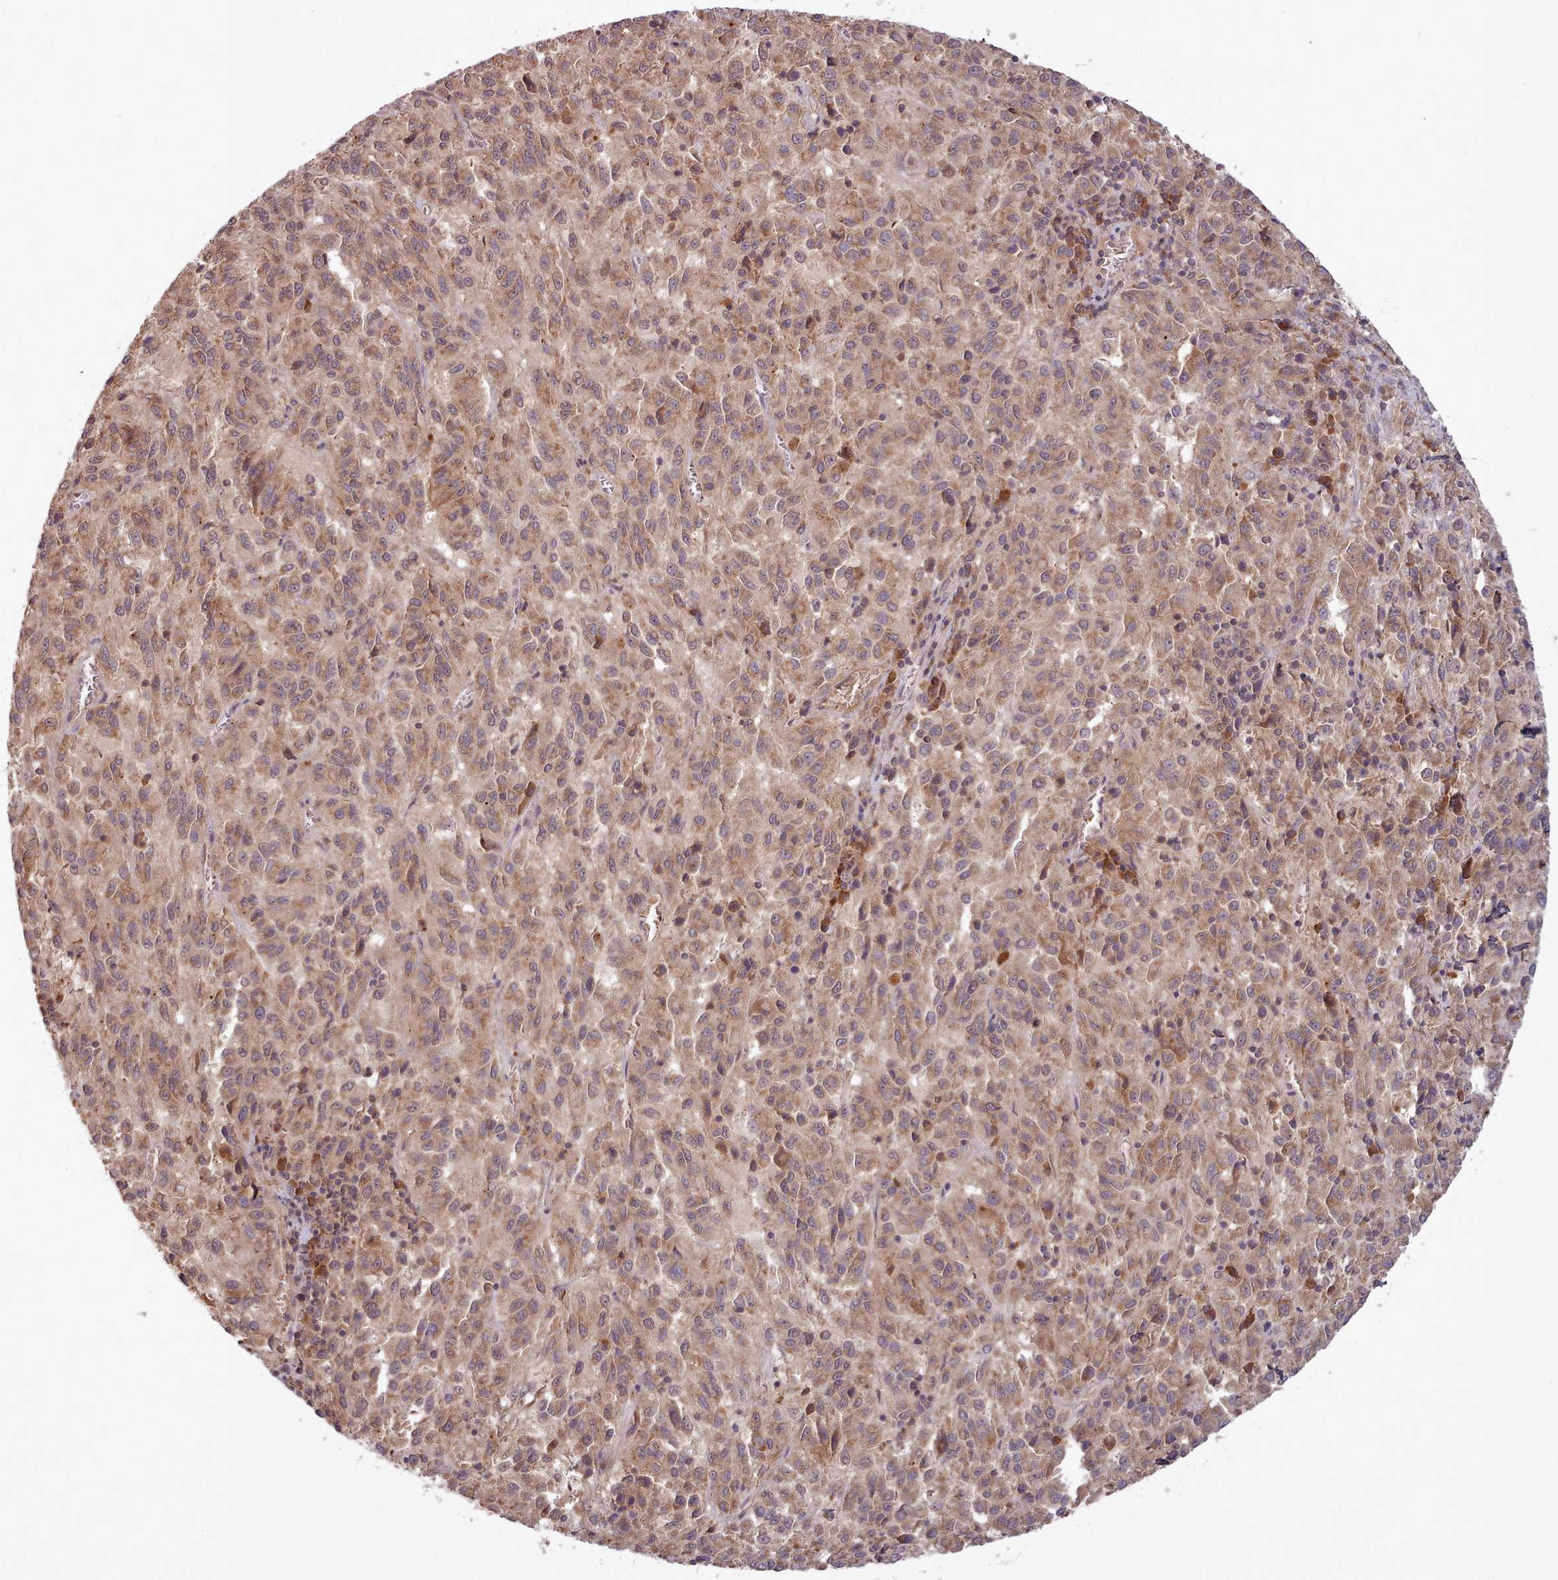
{"staining": {"intensity": "moderate", "quantity": ">75%", "location": "cytoplasmic/membranous"}, "tissue": "melanoma", "cell_type": "Tumor cells", "image_type": "cancer", "snomed": [{"axis": "morphology", "description": "Malignant melanoma, Metastatic site"}, {"axis": "topography", "description": "Lung"}], "caption": "IHC micrograph of neoplastic tissue: malignant melanoma (metastatic site) stained using immunohistochemistry demonstrates medium levels of moderate protein expression localized specifically in the cytoplasmic/membranous of tumor cells, appearing as a cytoplasmic/membranous brown color.", "gene": "PIP4P1", "patient": {"sex": "male", "age": 64}}